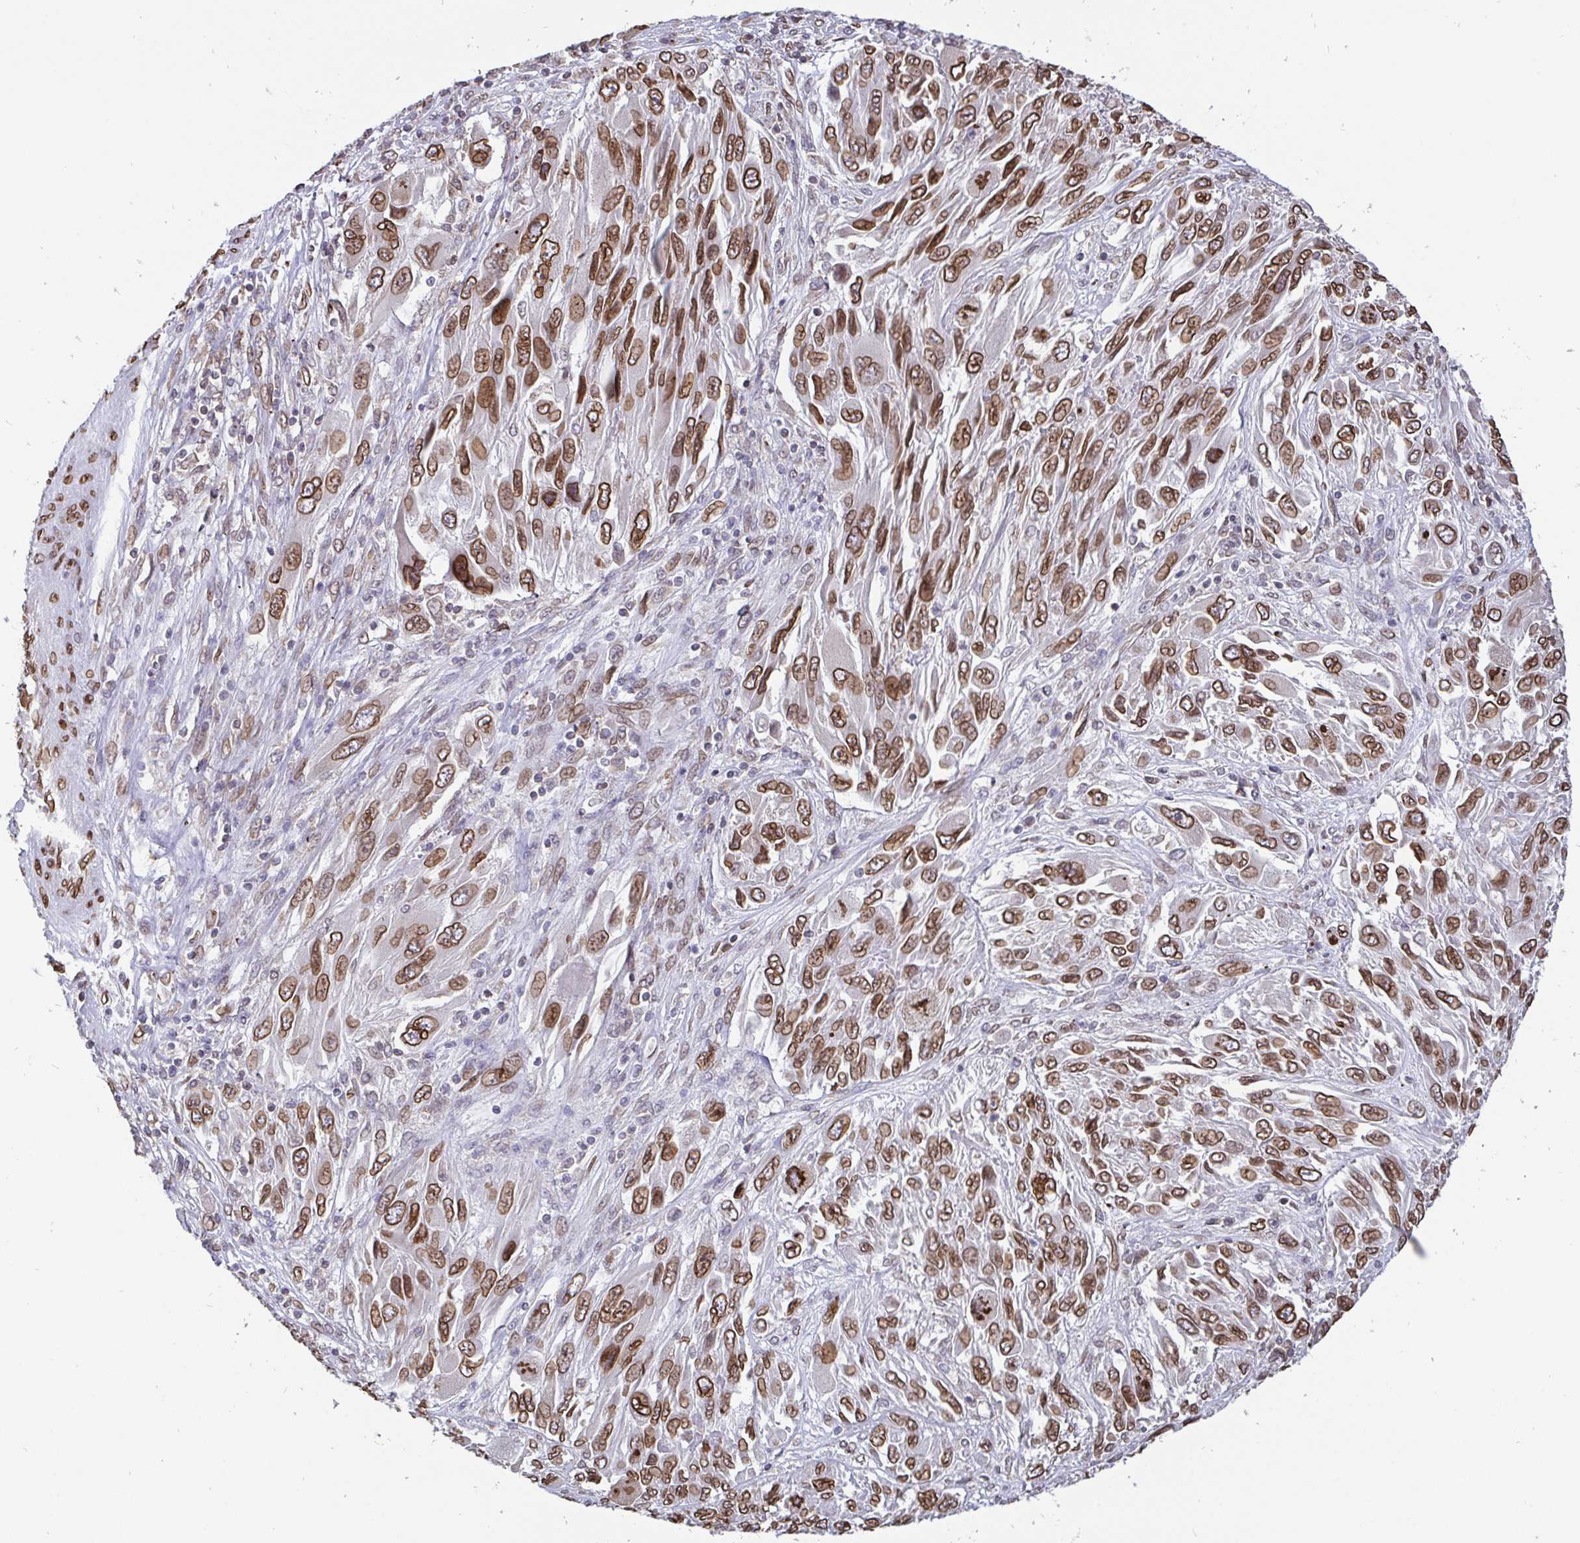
{"staining": {"intensity": "moderate", "quantity": ">75%", "location": "cytoplasmic/membranous,nuclear"}, "tissue": "melanoma", "cell_type": "Tumor cells", "image_type": "cancer", "snomed": [{"axis": "morphology", "description": "Malignant melanoma, NOS"}, {"axis": "topography", "description": "Skin"}], "caption": "About >75% of tumor cells in human malignant melanoma display moderate cytoplasmic/membranous and nuclear protein staining as visualized by brown immunohistochemical staining.", "gene": "EMD", "patient": {"sex": "female", "age": 91}}